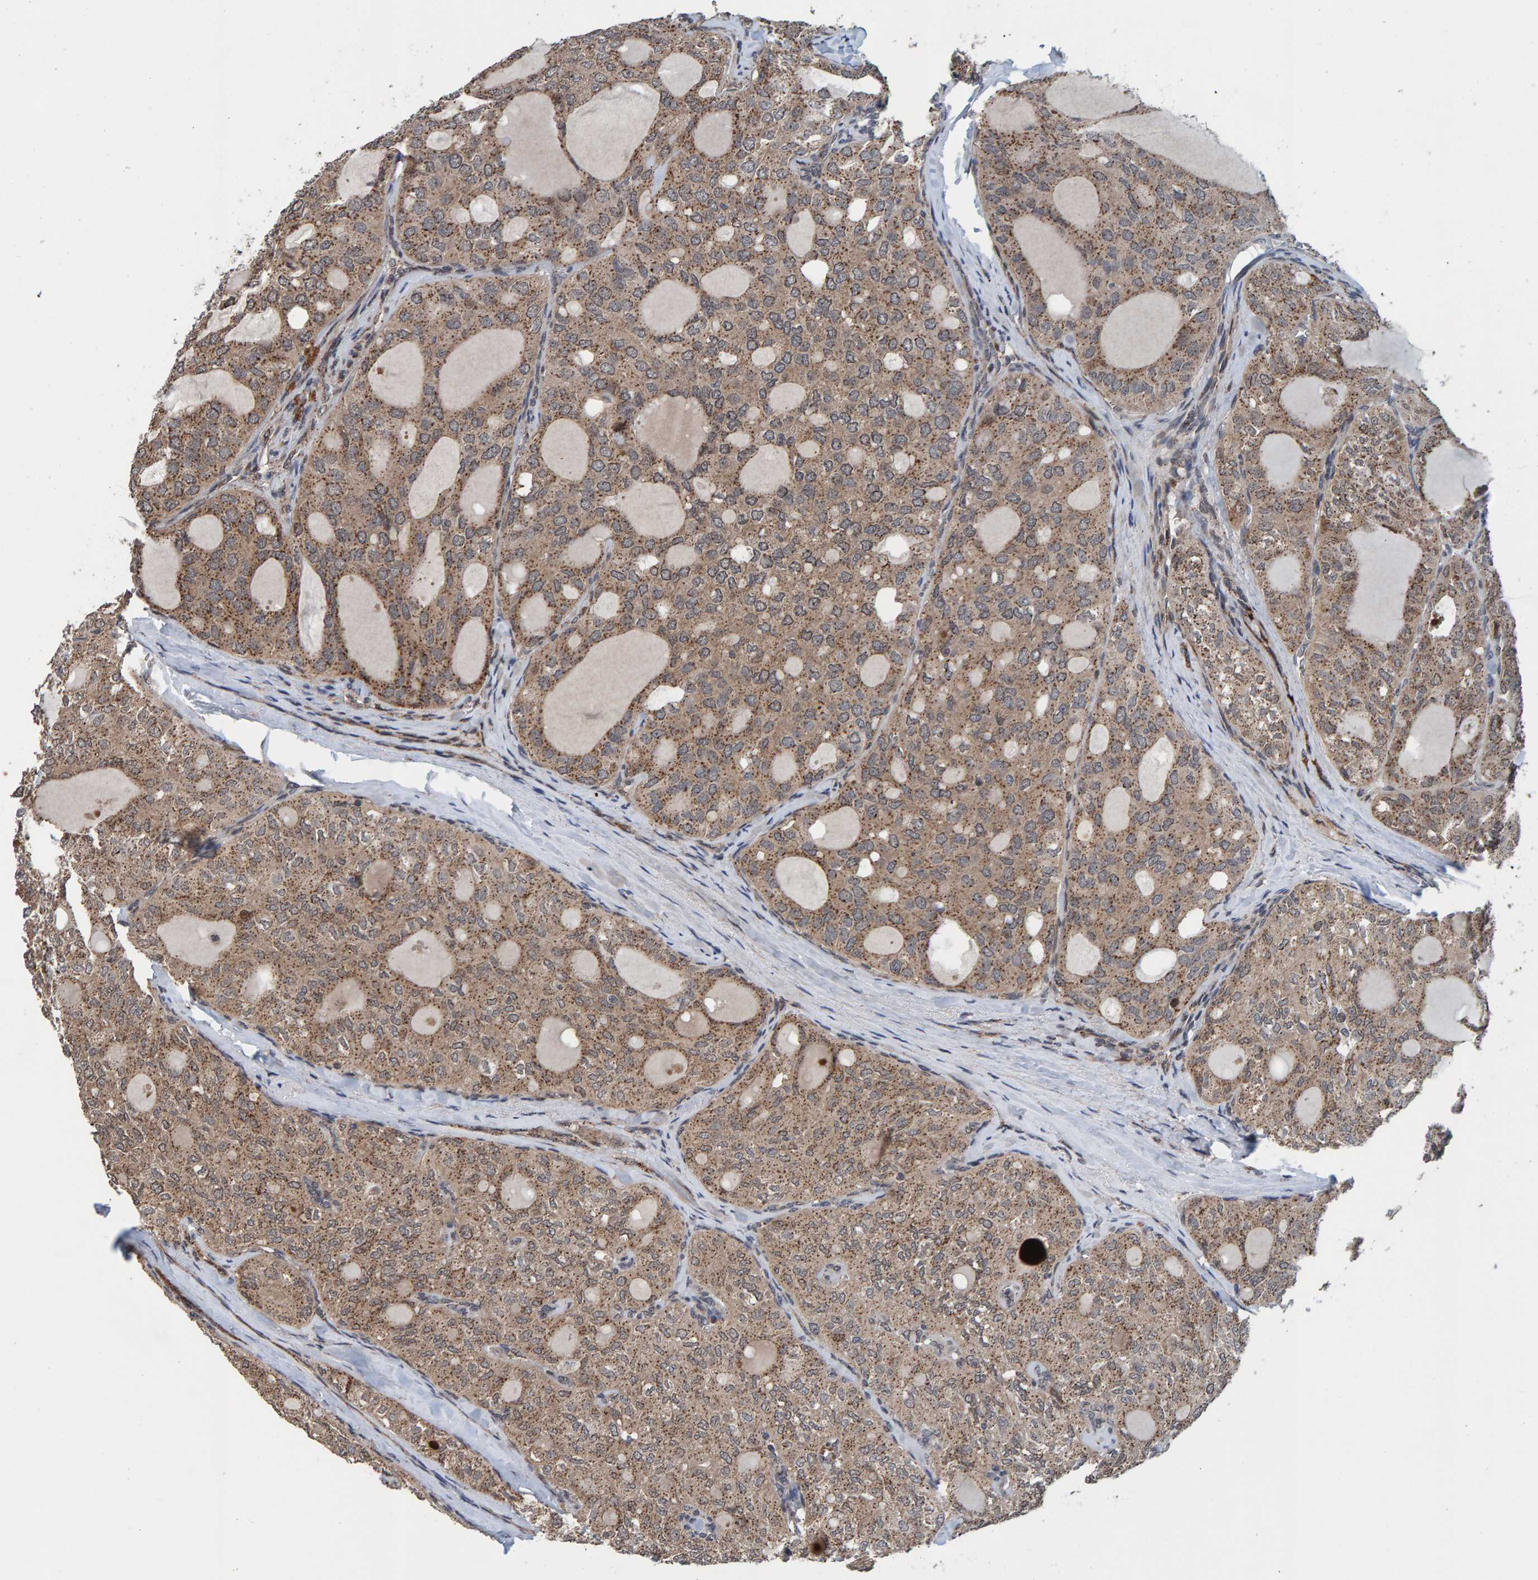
{"staining": {"intensity": "weak", "quantity": ">75%", "location": "cytoplasmic/membranous"}, "tissue": "thyroid cancer", "cell_type": "Tumor cells", "image_type": "cancer", "snomed": [{"axis": "morphology", "description": "Follicular adenoma carcinoma, NOS"}, {"axis": "topography", "description": "Thyroid gland"}], "caption": "Follicular adenoma carcinoma (thyroid) stained with immunohistochemistry demonstrates weak cytoplasmic/membranous staining in about >75% of tumor cells. (IHC, brightfield microscopy, high magnification).", "gene": "CCDC25", "patient": {"sex": "male", "age": 75}}